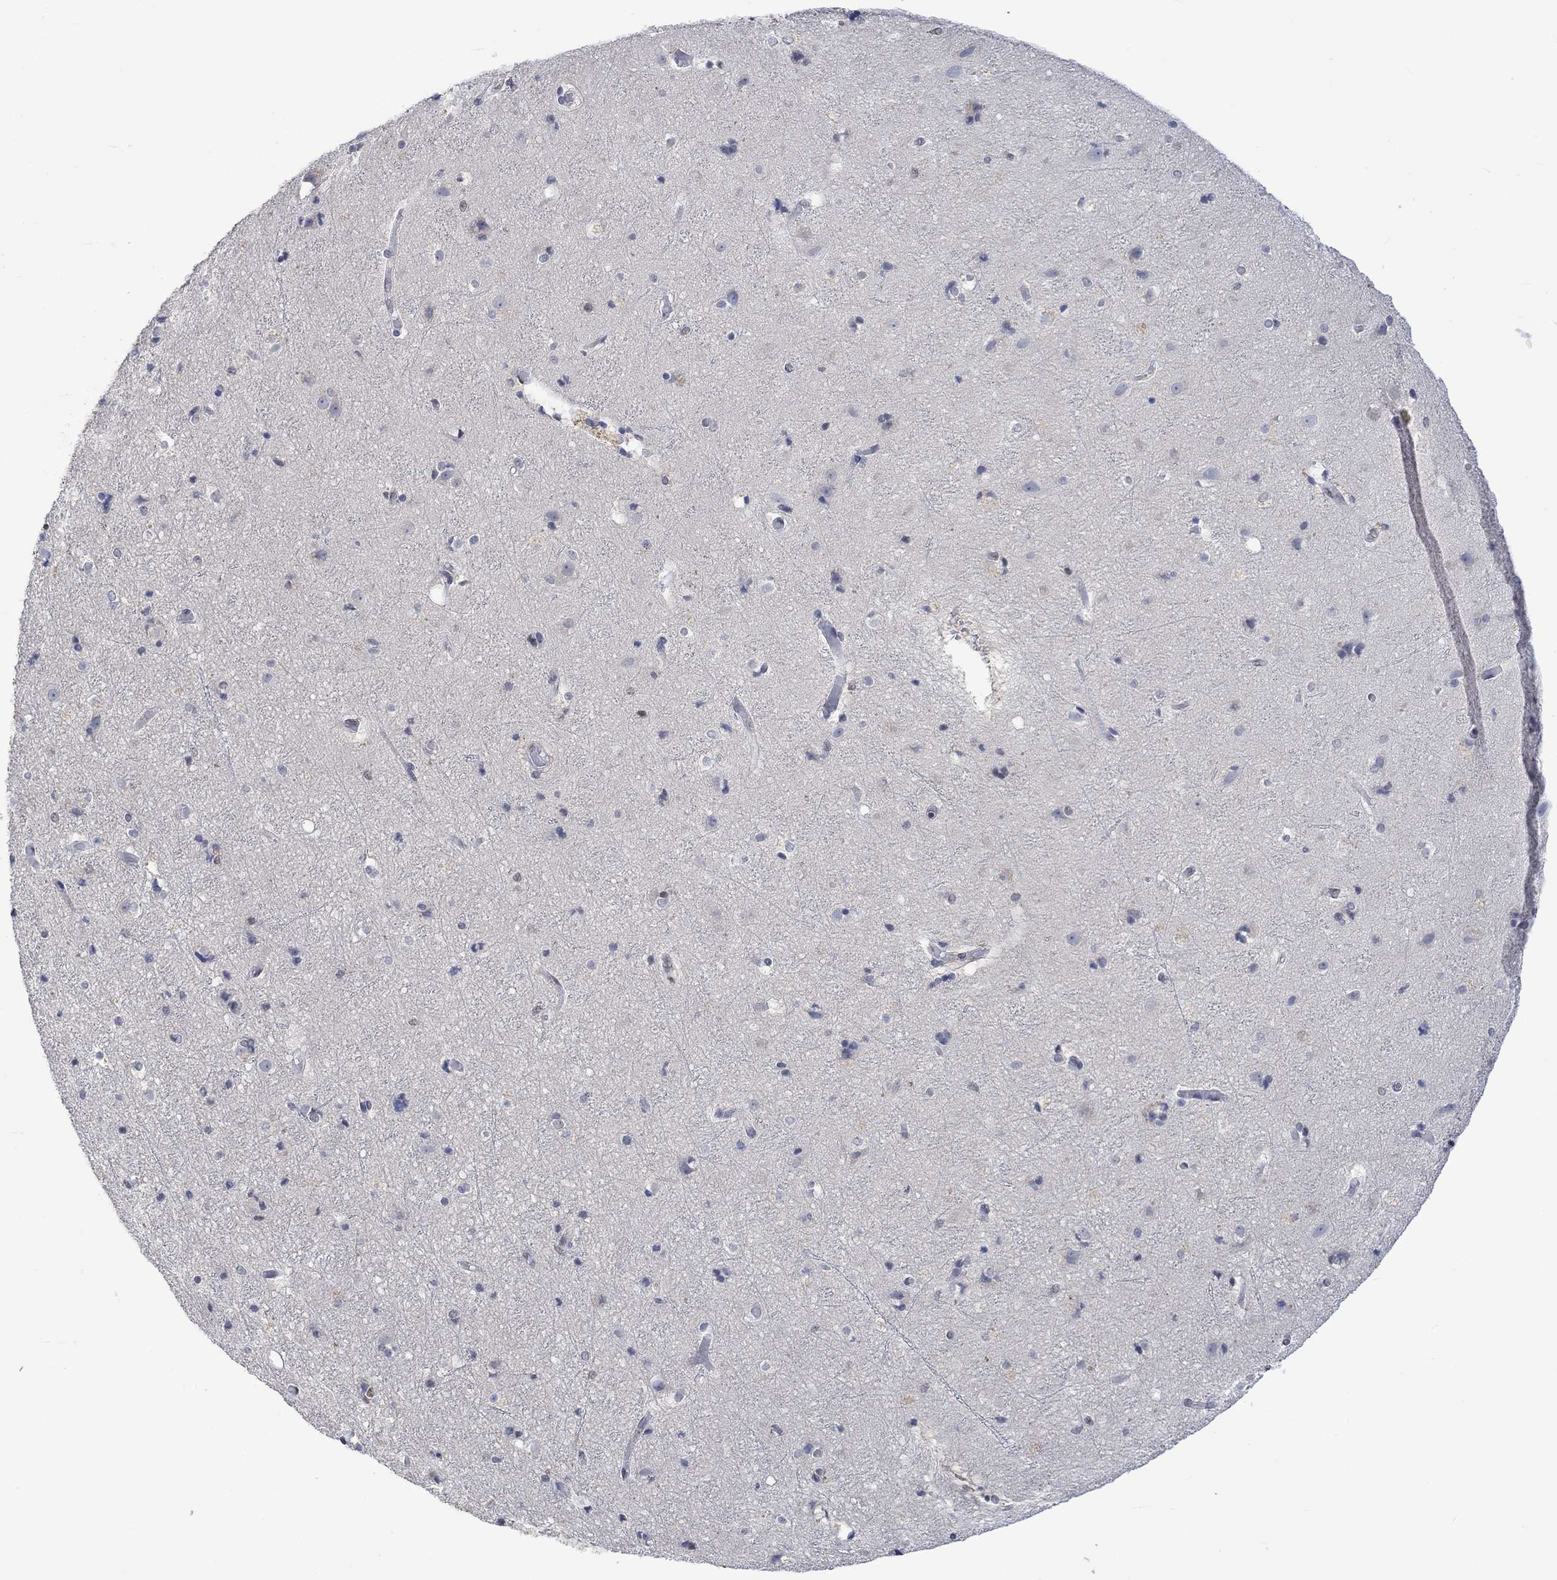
{"staining": {"intensity": "negative", "quantity": "none", "location": "none"}, "tissue": "cerebral cortex", "cell_type": "Endothelial cells", "image_type": "normal", "snomed": [{"axis": "morphology", "description": "Normal tissue, NOS"}, {"axis": "topography", "description": "Cerebral cortex"}], "caption": "A high-resolution histopathology image shows IHC staining of normal cerebral cortex, which displays no significant positivity in endothelial cells.", "gene": "RAD54L2", "patient": {"sex": "female", "age": 52}}